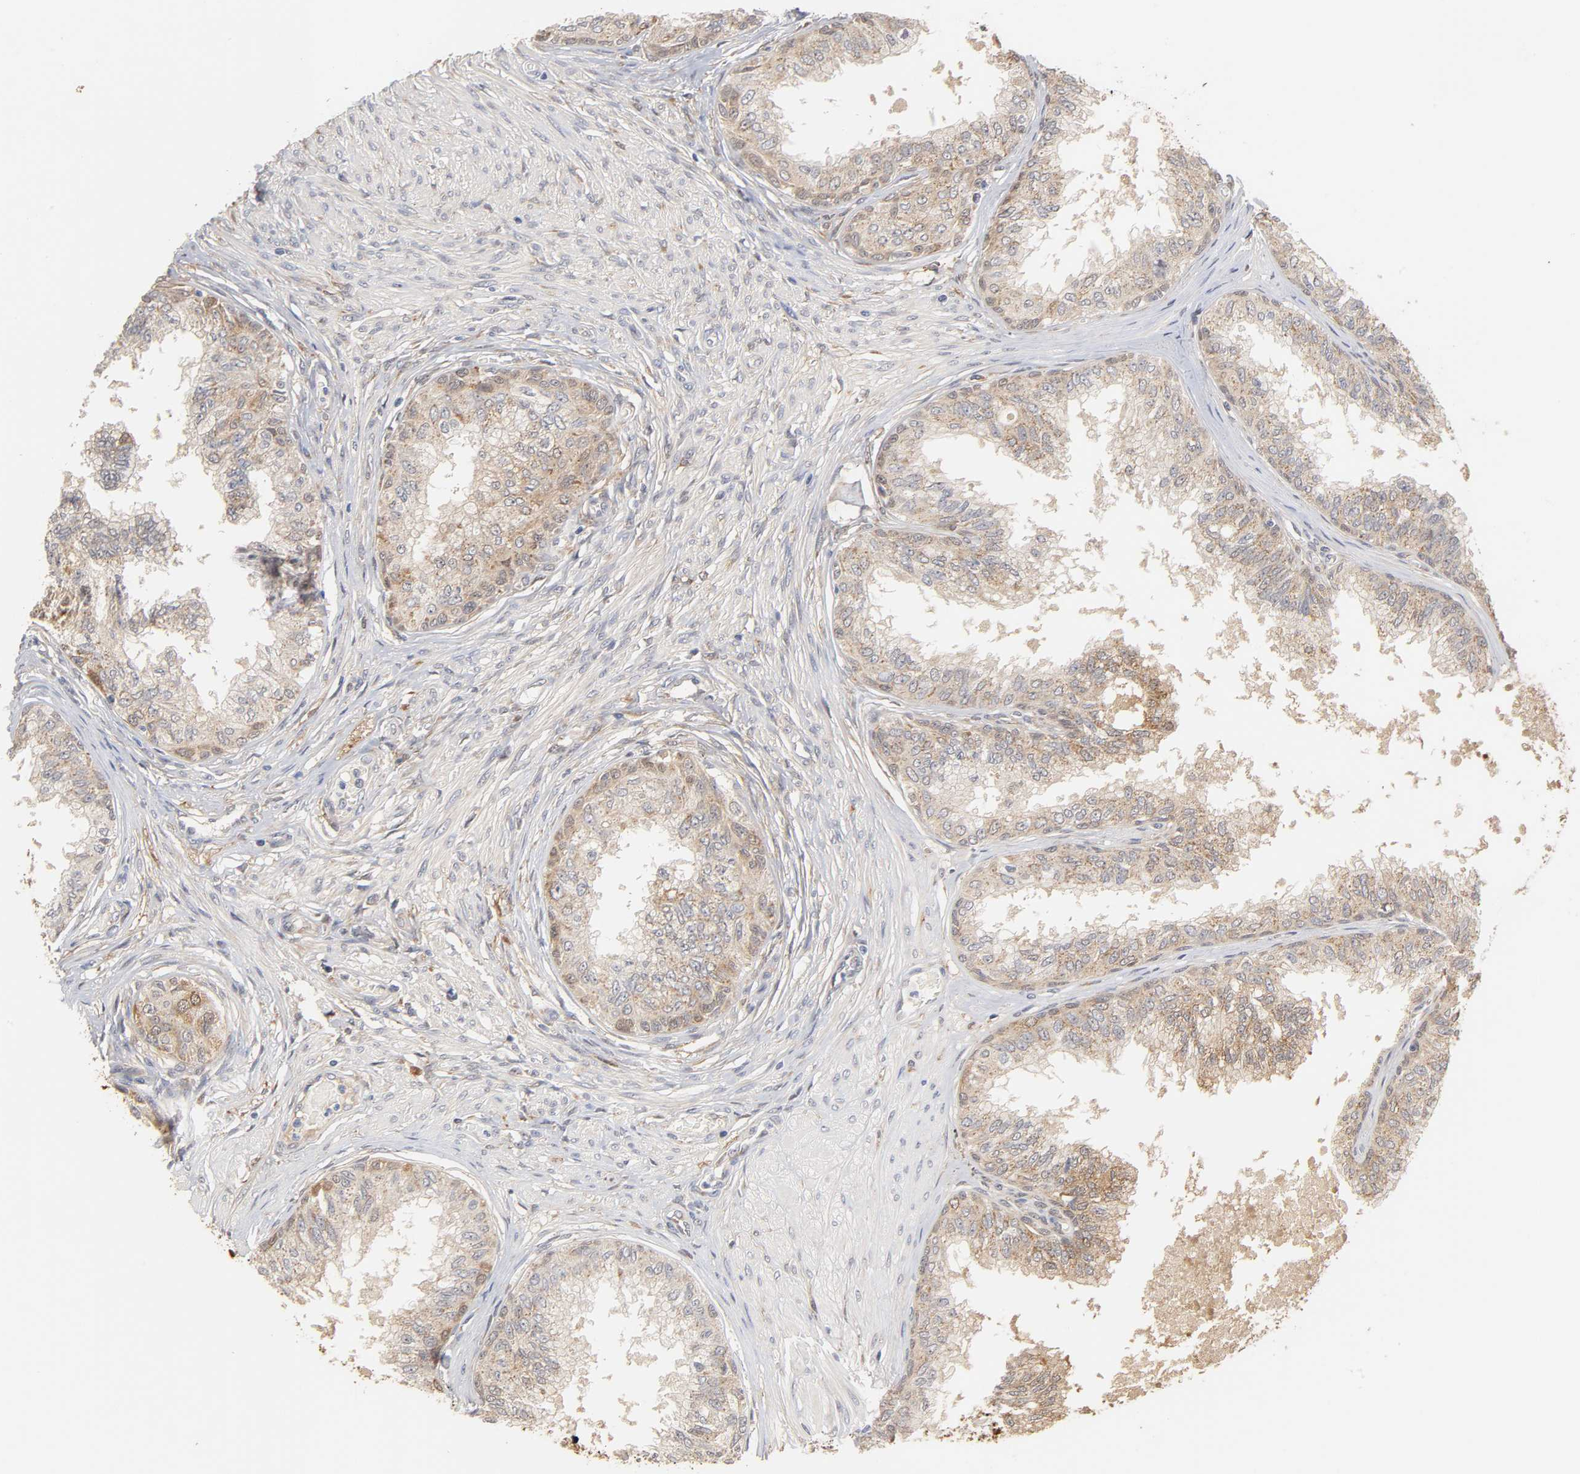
{"staining": {"intensity": "moderate", "quantity": ">75%", "location": "cytoplasmic/membranous"}, "tissue": "prostate", "cell_type": "Glandular cells", "image_type": "normal", "snomed": [{"axis": "morphology", "description": "Normal tissue, NOS"}, {"axis": "topography", "description": "Prostate"}, {"axis": "topography", "description": "Seminal veicle"}], "caption": "About >75% of glandular cells in normal prostate reveal moderate cytoplasmic/membranous protein positivity as visualized by brown immunohistochemical staining.", "gene": "GSTZ1", "patient": {"sex": "male", "age": 60}}